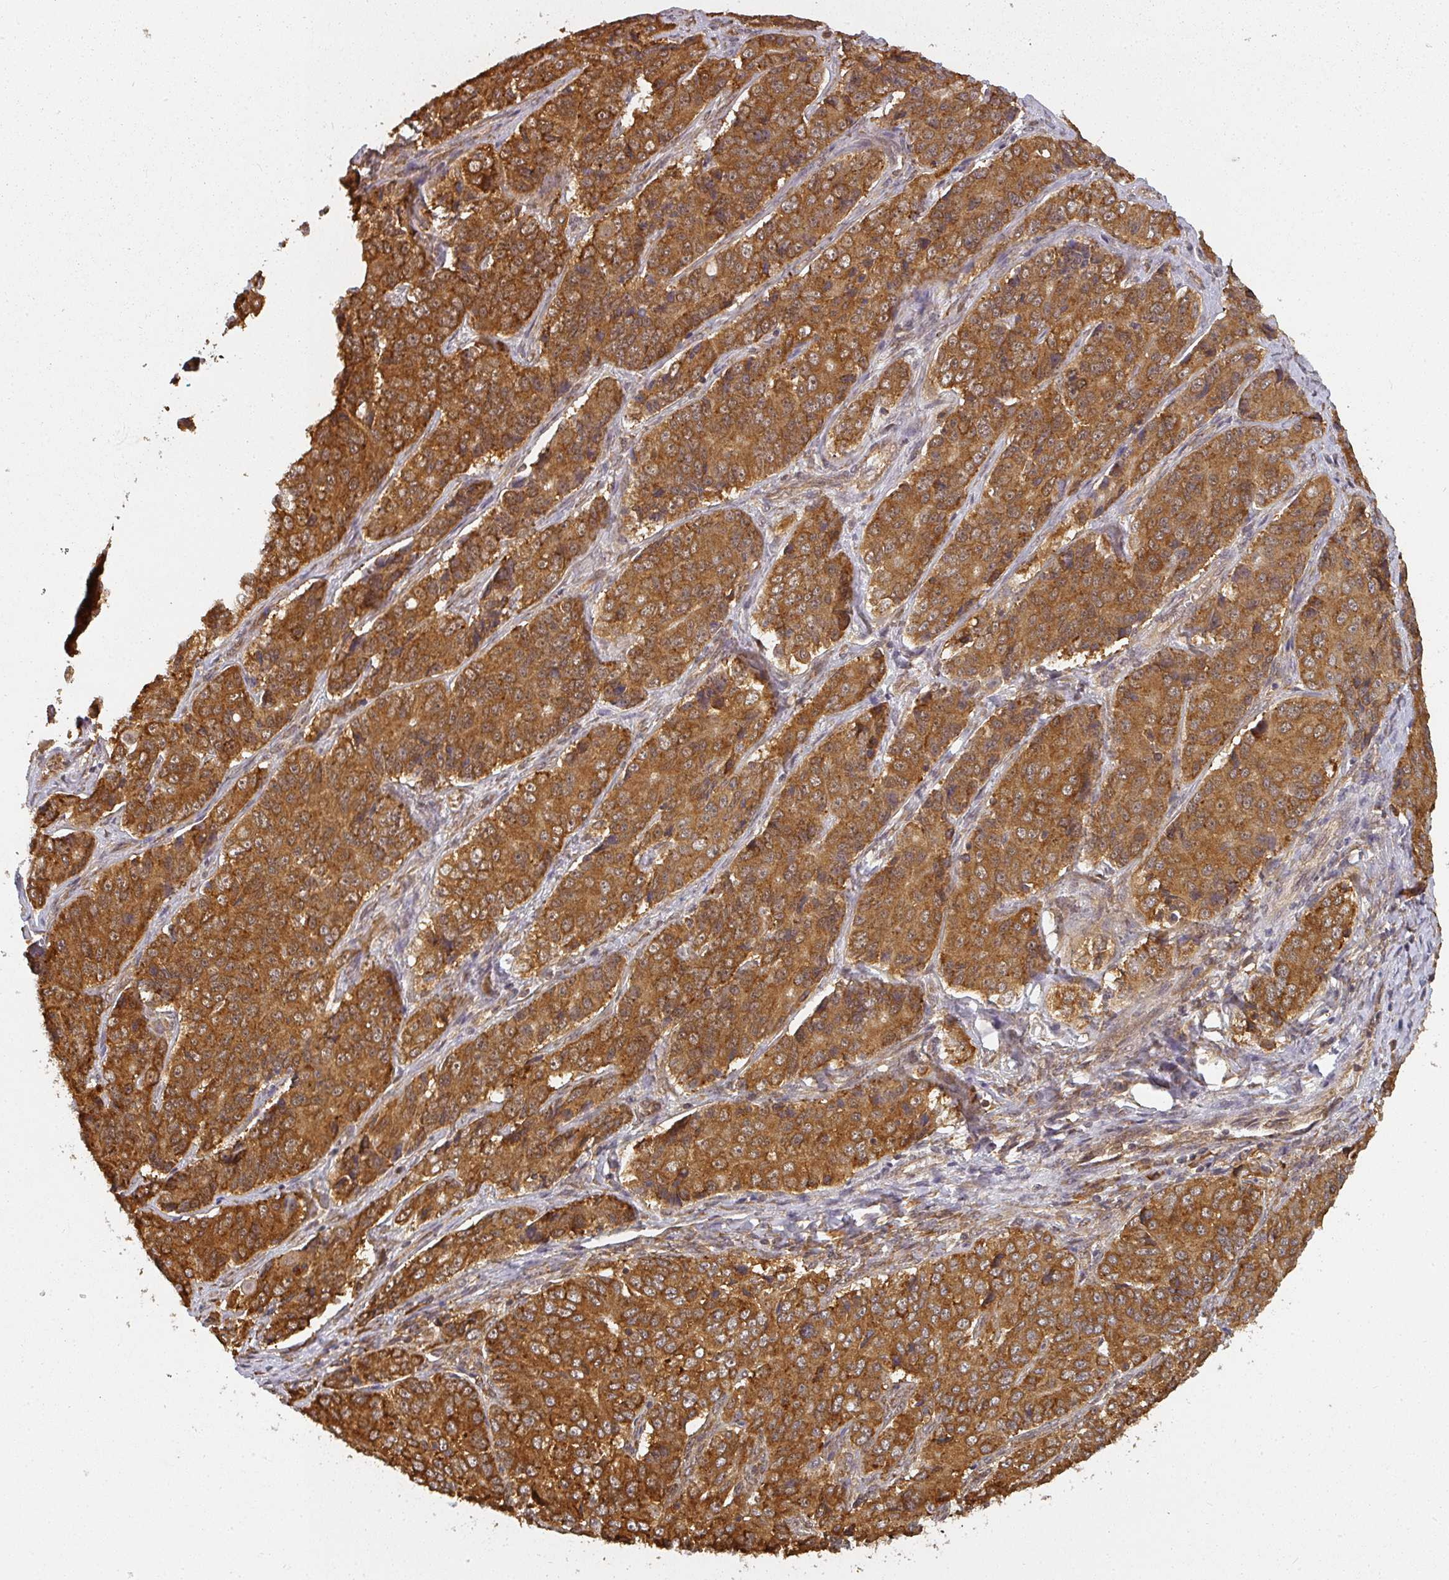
{"staining": {"intensity": "strong", "quantity": ">75%", "location": "cytoplasmic/membranous"}, "tissue": "ovarian cancer", "cell_type": "Tumor cells", "image_type": "cancer", "snomed": [{"axis": "morphology", "description": "Carcinoma, endometroid"}, {"axis": "topography", "description": "Ovary"}], "caption": "Ovarian cancer stained for a protein reveals strong cytoplasmic/membranous positivity in tumor cells. Using DAB (3,3'-diaminobenzidine) (brown) and hematoxylin (blue) stains, captured at high magnification using brightfield microscopy.", "gene": "PPP6R3", "patient": {"sex": "female", "age": 51}}